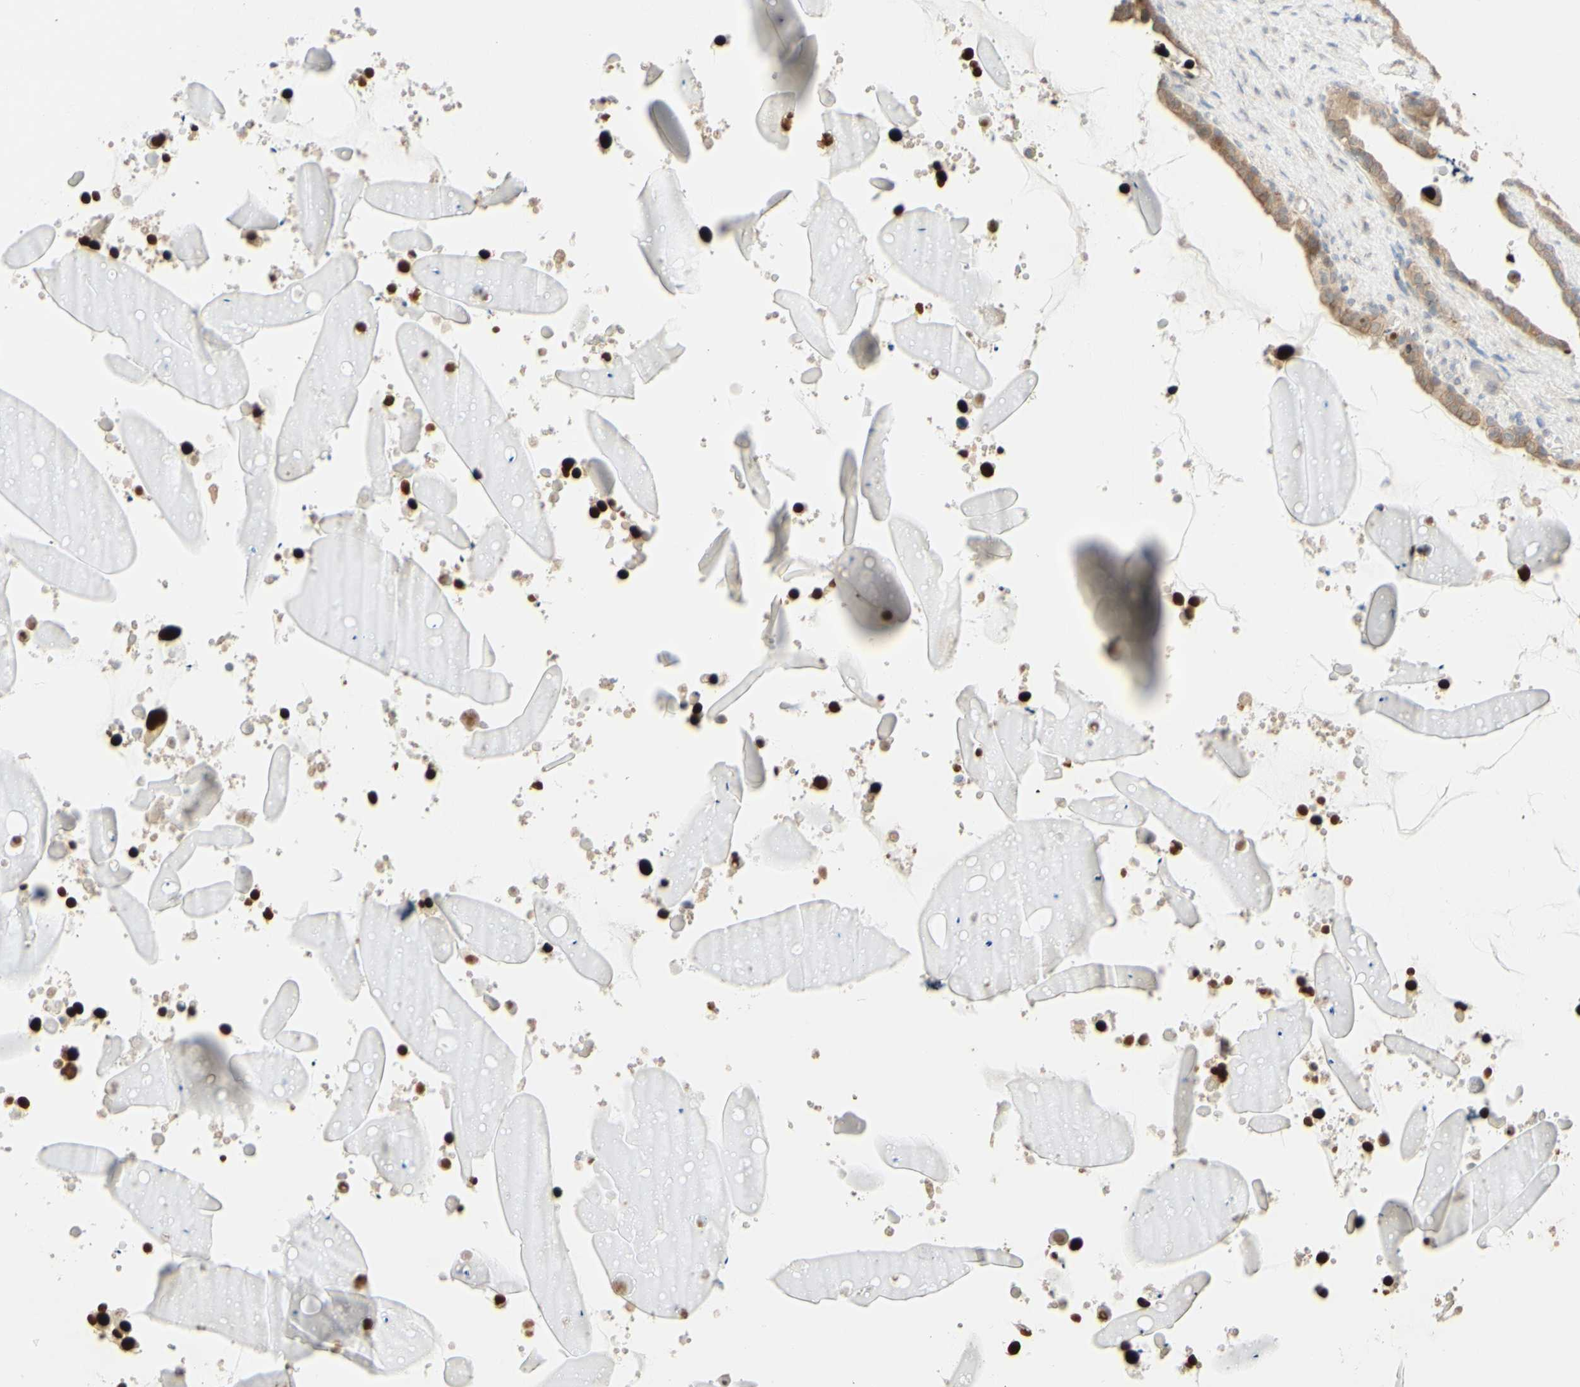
{"staining": {"intensity": "moderate", "quantity": ">75%", "location": "cytoplasmic/membranous"}, "tissue": "seminal vesicle", "cell_type": "Glandular cells", "image_type": "normal", "snomed": [{"axis": "morphology", "description": "Normal tissue, NOS"}, {"axis": "topography", "description": "Seminal veicle"}], "caption": "A brown stain labels moderate cytoplasmic/membranous positivity of a protein in glandular cells of unremarkable human seminal vesicle. (Brightfield microscopy of DAB IHC at high magnification).", "gene": "SMIM19", "patient": {"sex": "male", "age": 46}}